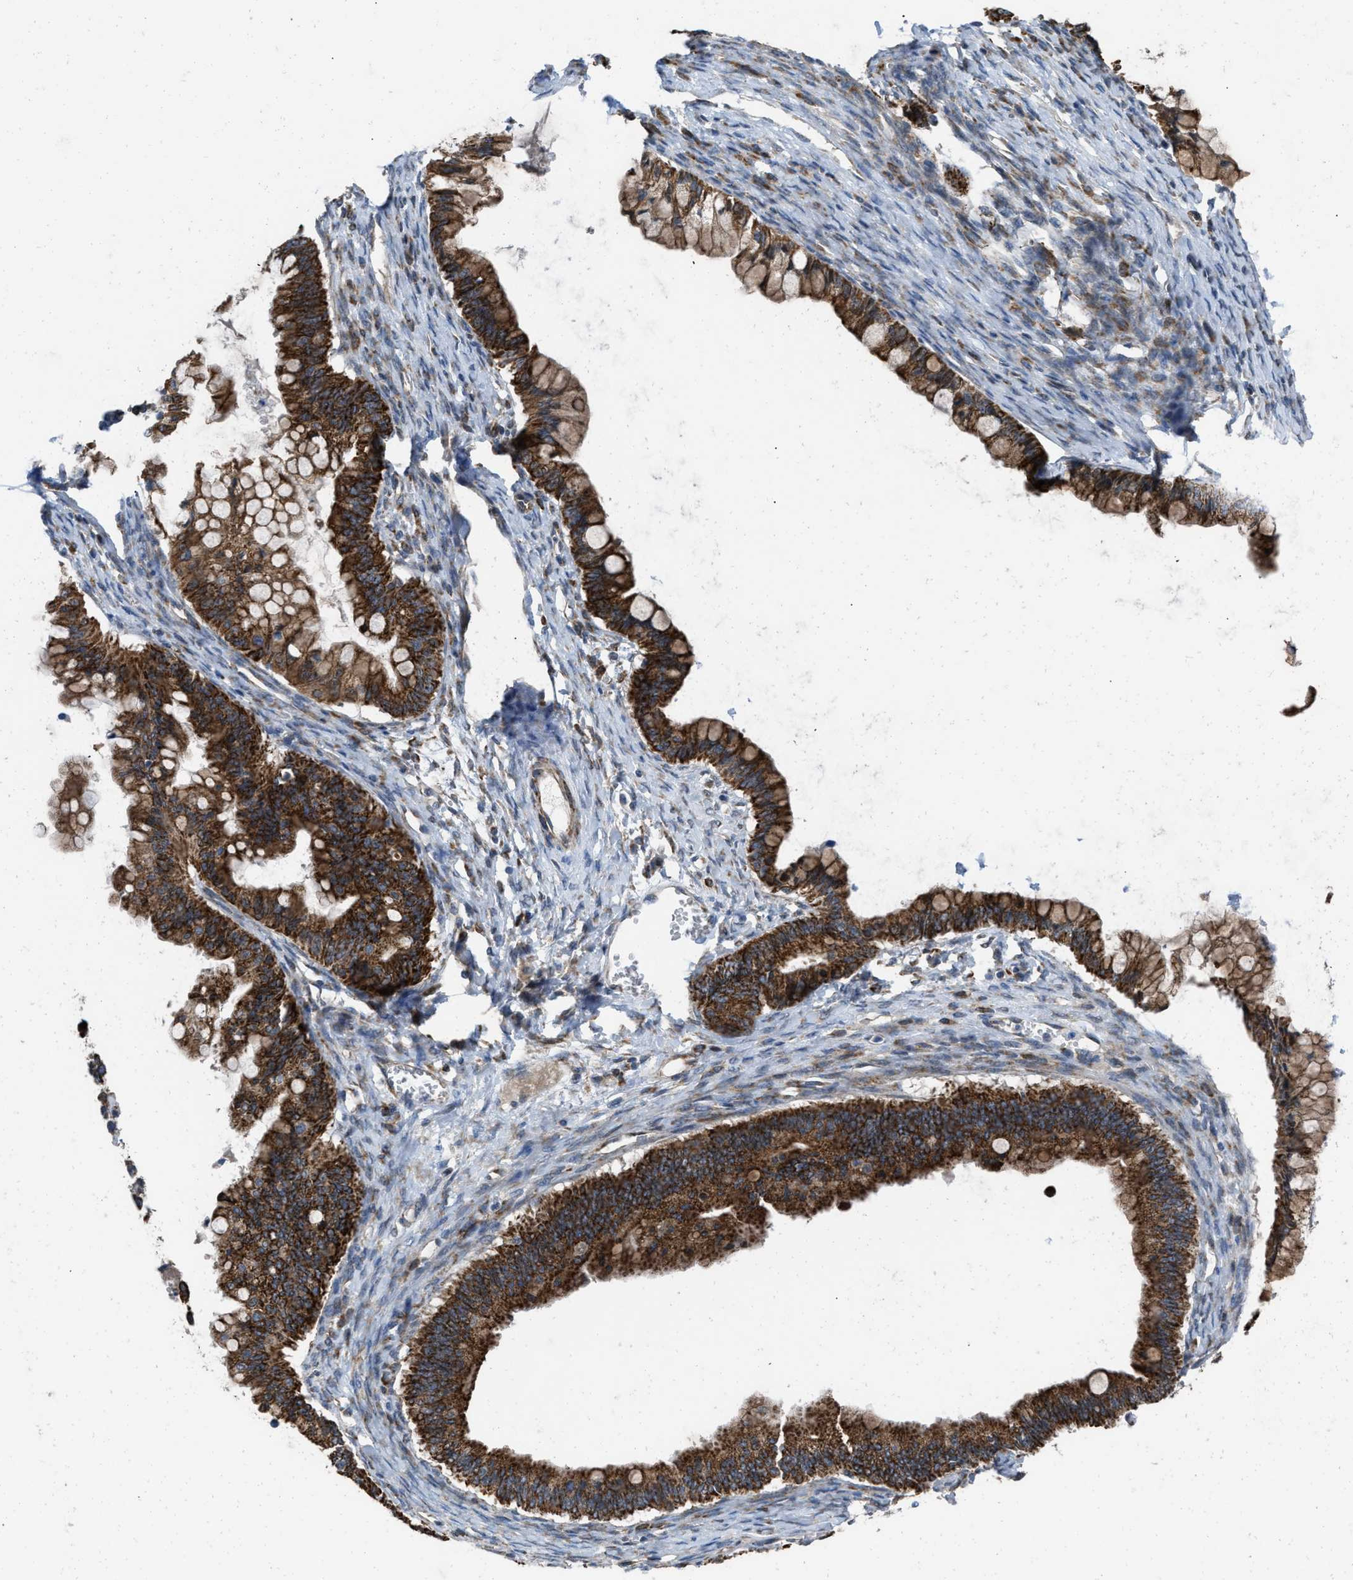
{"staining": {"intensity": "strong", "quantity": ">75%", "location": "cytoplasmic/membranous"}, "tissue": "ovarian cancer", "cell_type": "Tumor cells", "image_type": "cancer", "snomed": [{"axis": "morphology", "description": "Cystadenocarcinoma, mucinous, NOS"}, {"axis": "topography", "description": "Ovary"}], "caption": "This micrograph exhibits immunohistochemistry staining of human mucinous cystadenocarcinoma (ovarian), with high strong cytoplasmic/membranous expression in approximately >75% of tumor cells.", "gene": "AKAP1", "patient": {"sex": "female", "age": 57}}